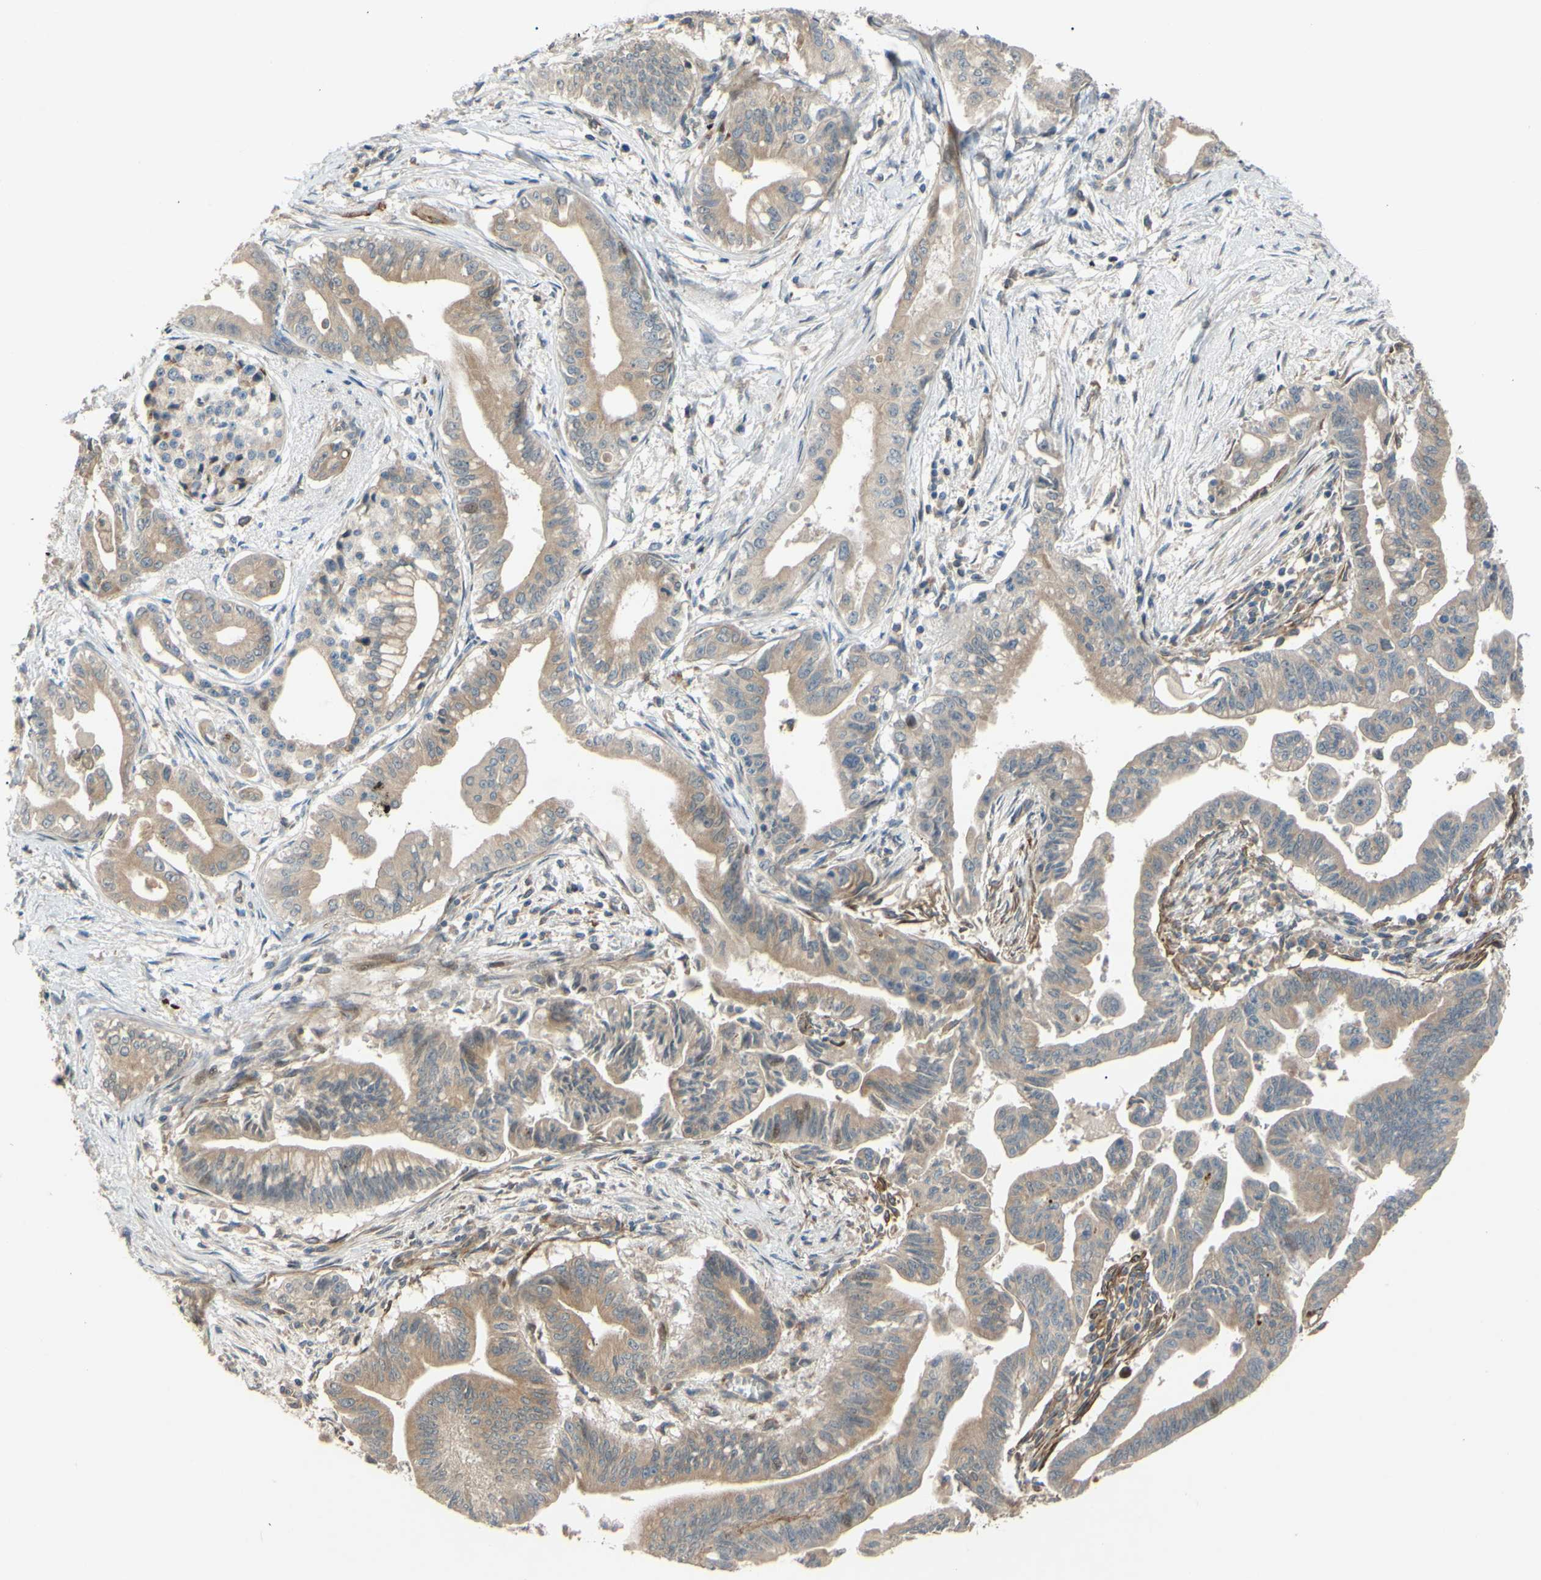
{"staining": {"intensity": "moderate", "quantity": ">75%", "location": "cytoplasmic/membranous"}, "tissue": "pancreatic cancer", "cell_type": "Tumor cells", "image_type": "cancer", "snomed": [{"axis": "morphology", "description": "Adenocarcinoma, NOS"}, {"axis": "topography", "description": "Pancreas"}], "caption": "High-power microscopy captured an IHC image of adenocarcinoma (pancreatic), revealing moderate cytoplasmic/membranous expression in approximately >75% of tumor cells.", "gene": "SPTLC1", "patient": {"sex": "male", "age": 70}}